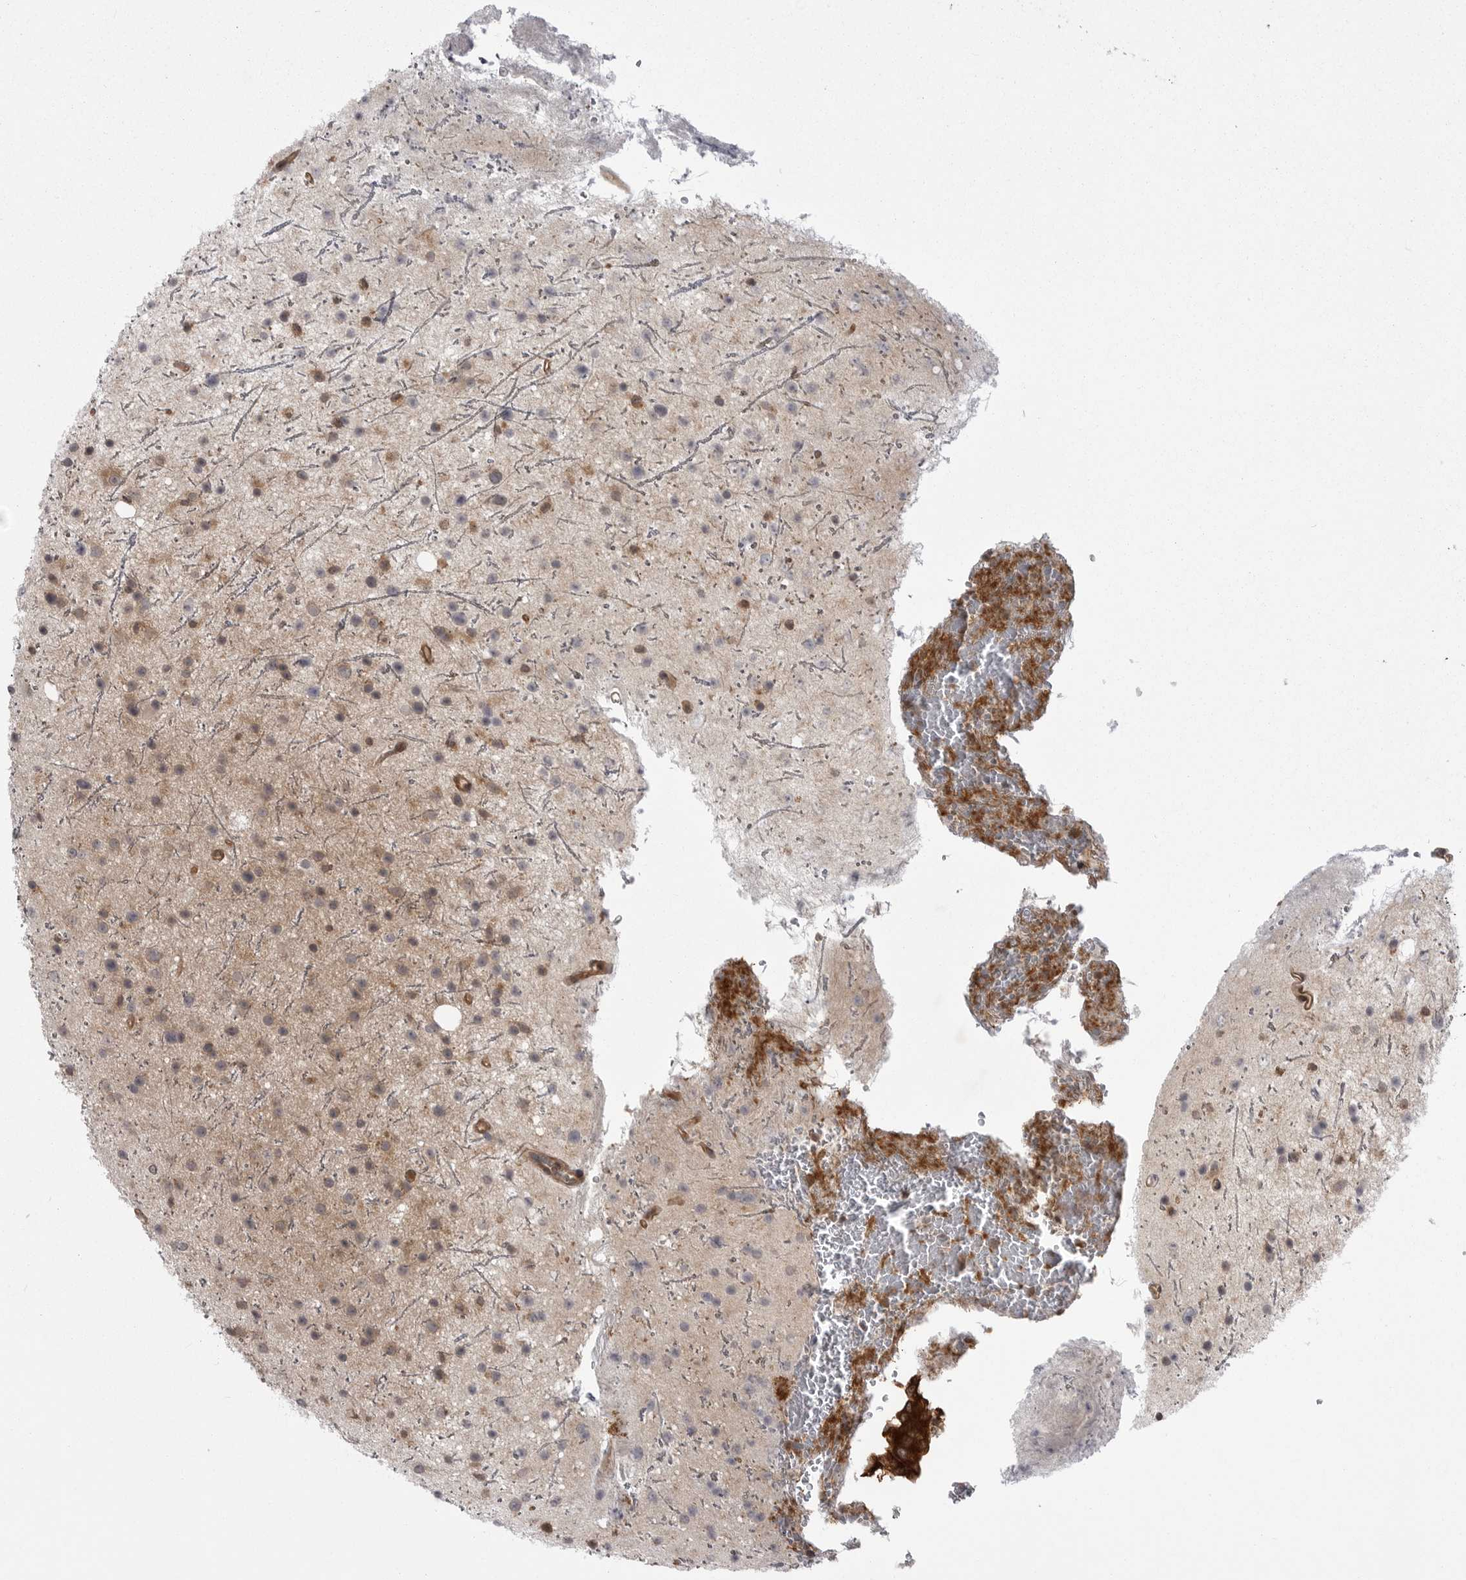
{"staining": {"intensity": "weak", "quantity": "25%-75%", "location": "cytoplasmic/membranous"}, "tissue": "glioma", "cell_type": "Tumor cells", "image_type": "cancer", "snomed": [{"axis": "morphology", "description": "Glioma, malignant, Low grade"}, {"axis": "topography", "description": "Cerebral cortex"}], "caption": "The image reveals immunohistochemical staining of glioma. There is weak cytoplasmic/membranous staining is seen in about 25%-75% of tumor cells.", "gene": "STK24", "patient": {"sex": "female", "age": 39}}